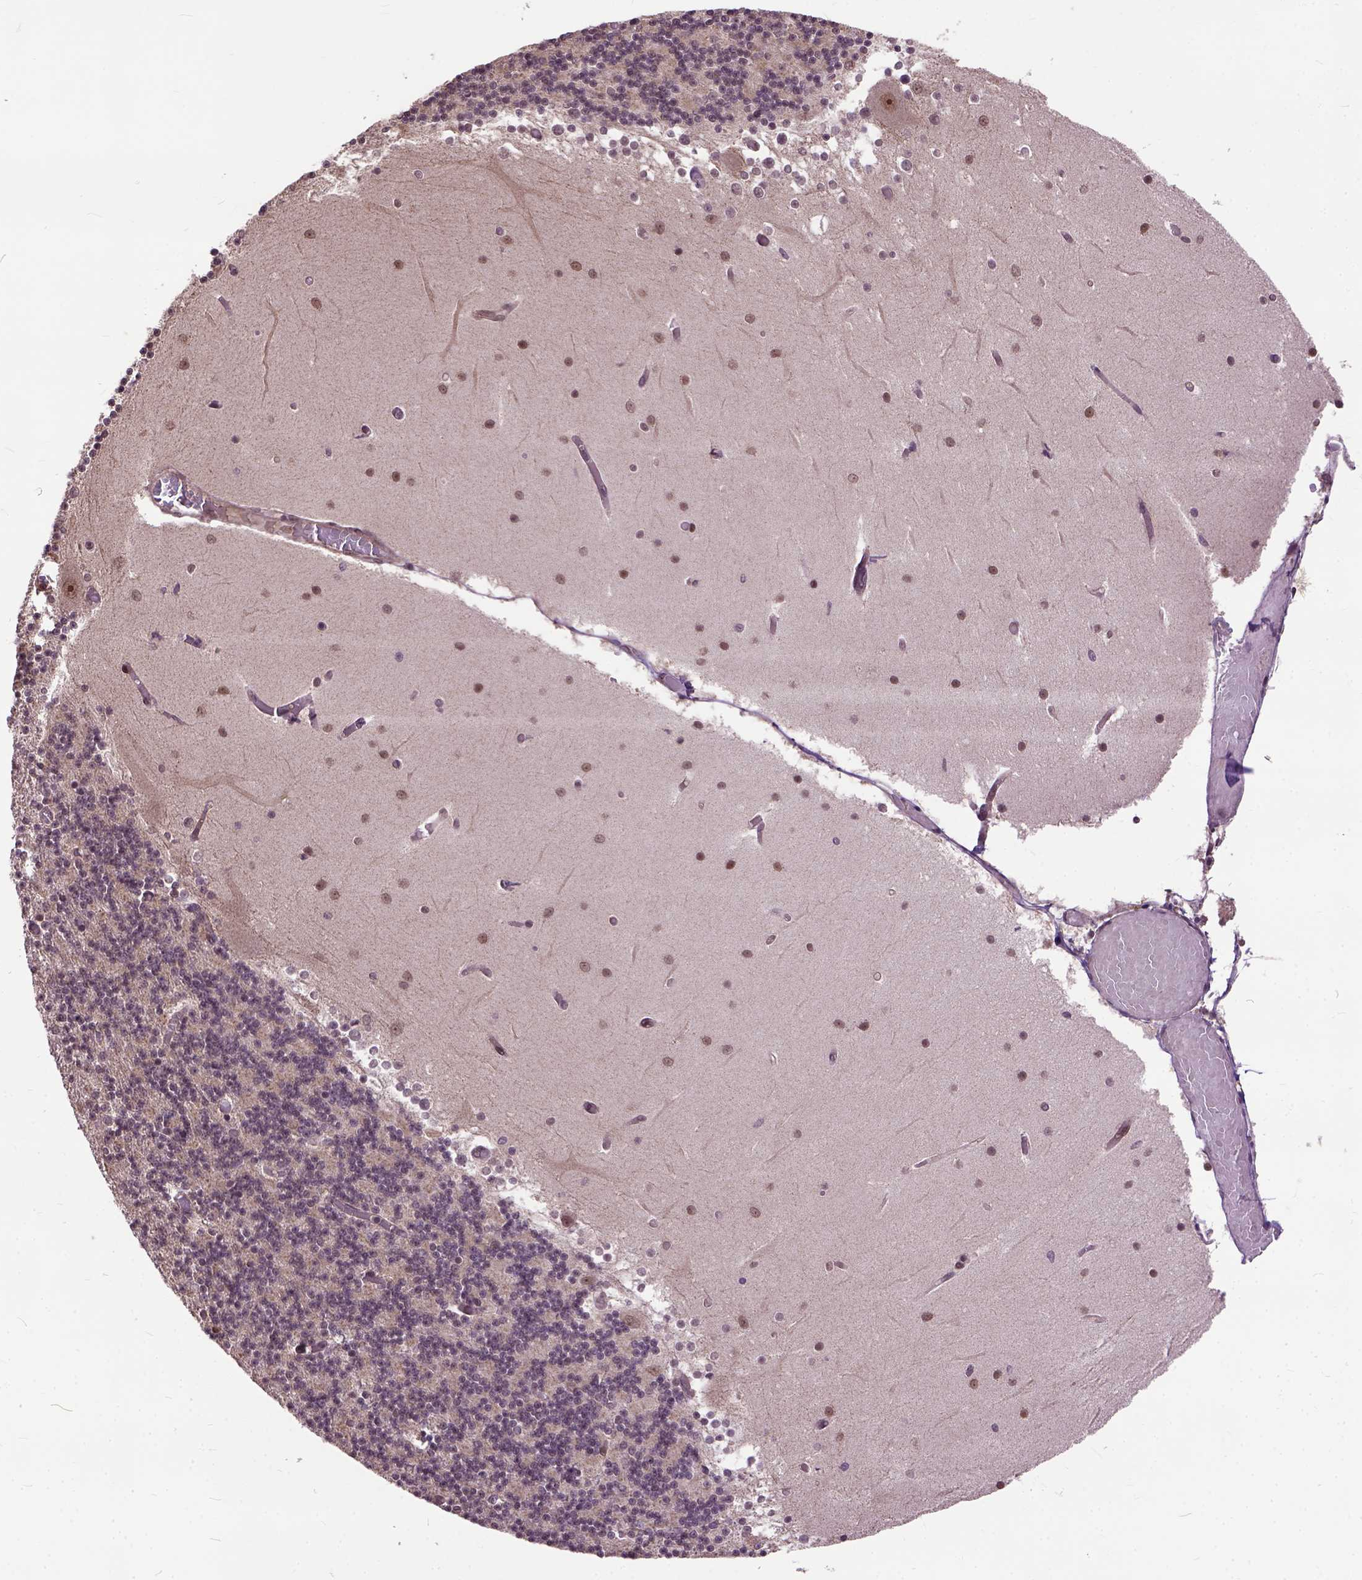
{"staining": {"intensity": "weak", "quantity": "25%-75%", "location": "cytoplasmic/membranous"}, "tissue": "cerebellum", "cell_type": "Cells in granular layer", "image_type": "normal", "snomed": [{"axis": "morphology", "description": "Normal tissue, NOS"}, {"axis": "topography", "description": "Cerebellum"}], "caption": "IHC (DAB) staining of unremarkable human cerebellum displays weak cytoplasmic/membranous protein expression in about 25%-75% of cells in granular layer. Nuclei are stained in blue.", "gene": "ZNF630", "patient": {"sex": "female", "age": 28}}